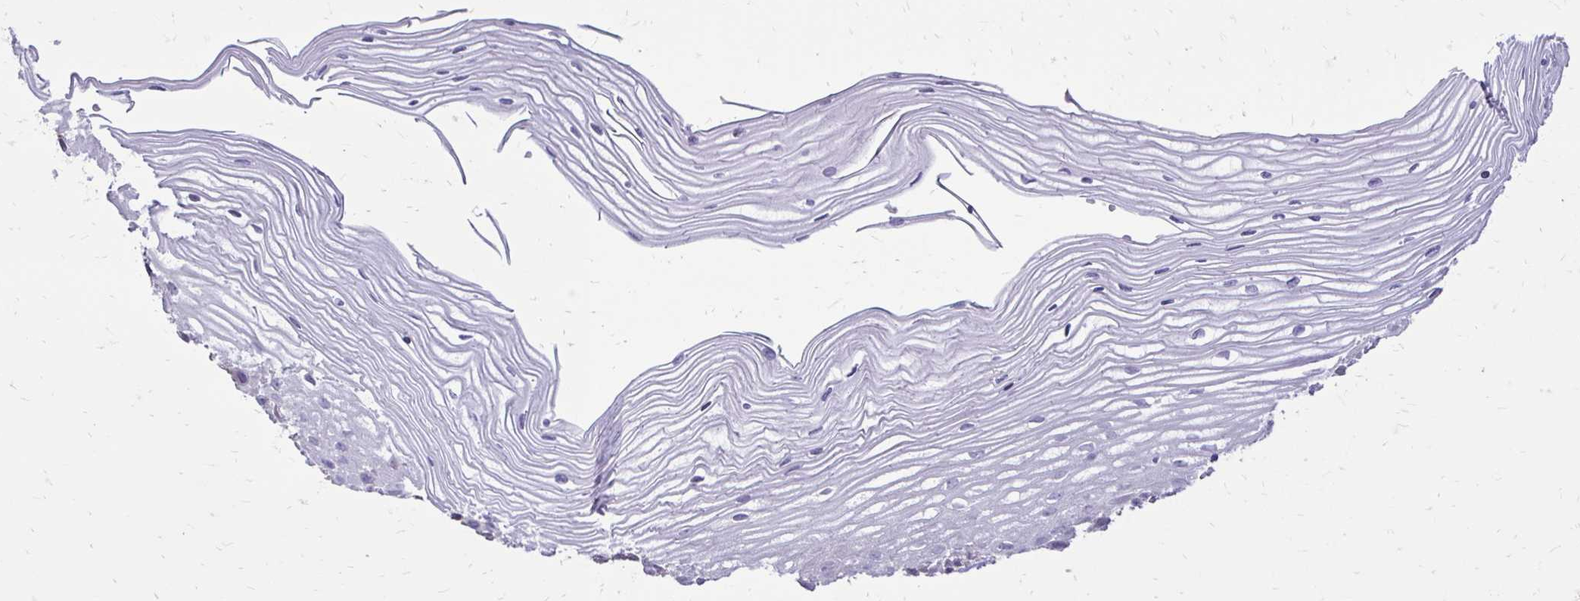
{"staining": {"intensity": "negative", "quantity": "none", "location": "none"}, "tissue": "cervix", "cell_type": "Glandular cells", "image_type": "normal", "snomed": [{"axis": "morphology", "description": "Normal tissue, NOS"}, {"axis": "topography", "description": "Cervix"}], "caption": "Immunohistochemical staining of normal cervix exhibits no significant expression in glandular cells.", "gene": "GAS2", "patient": {"sex": "female", "age": 40}}